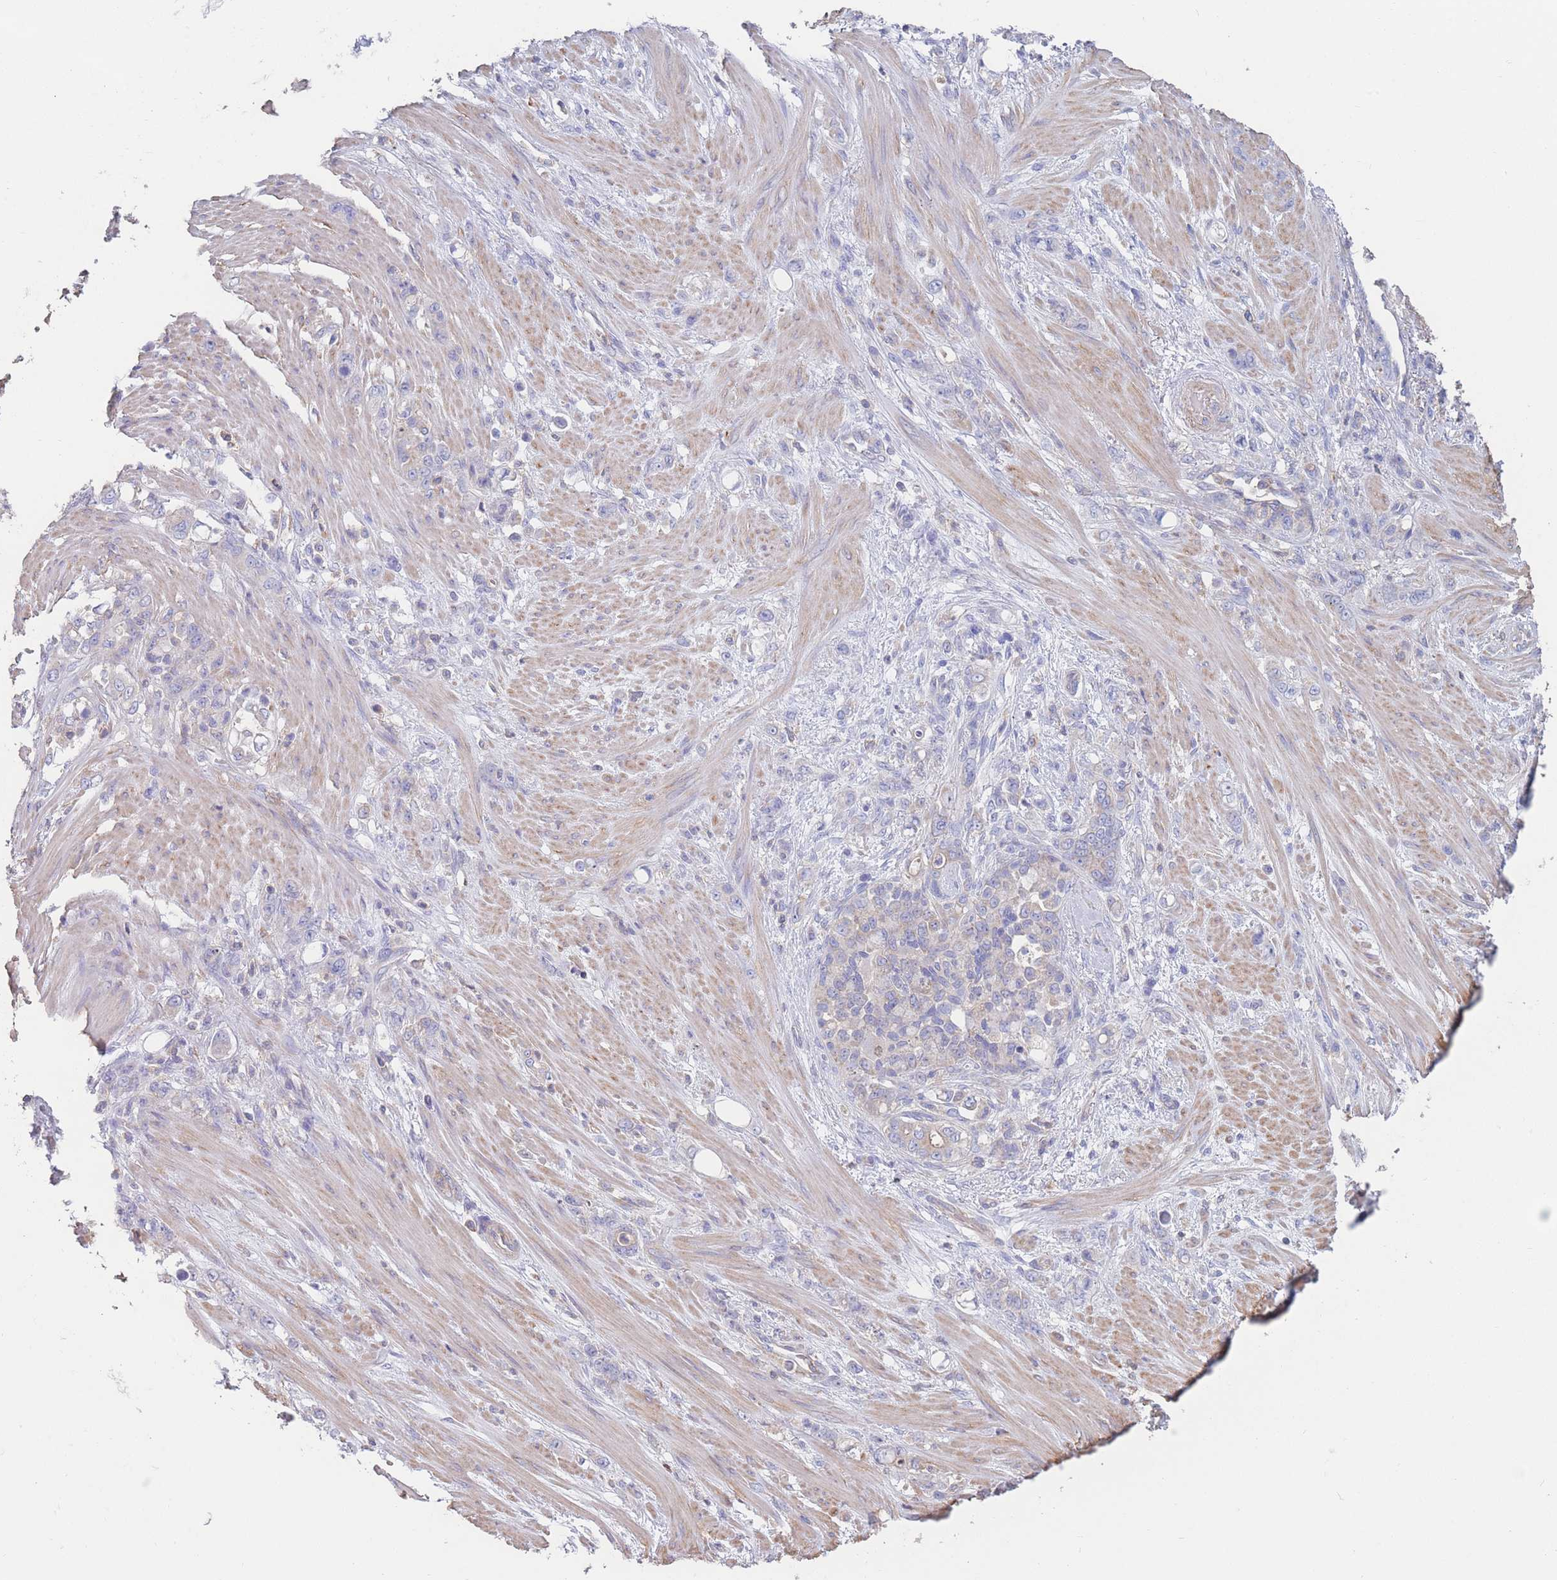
{"staining": {"intensity": "negative", "quantity": "none", "location": "none"}, "tissue": "stomach cancer", "cell_type": "Tumor cells", "image_type": "cancer", "snomed": [{"axis": "morphology", "description": "Normal tissue, NOS"}, {"axis": "morphology", "description": "Adenocarcinoma, NOS"}, {"axis": "topography", "description": "Stomach"}], "caption": "DAB immunohistochemical staining of human stomach cancer (adenocarcinoma) shows no significant positivity in tumor cells.", "gene": "ADH1A", "patient": {"sex": "female", "age": 79}}